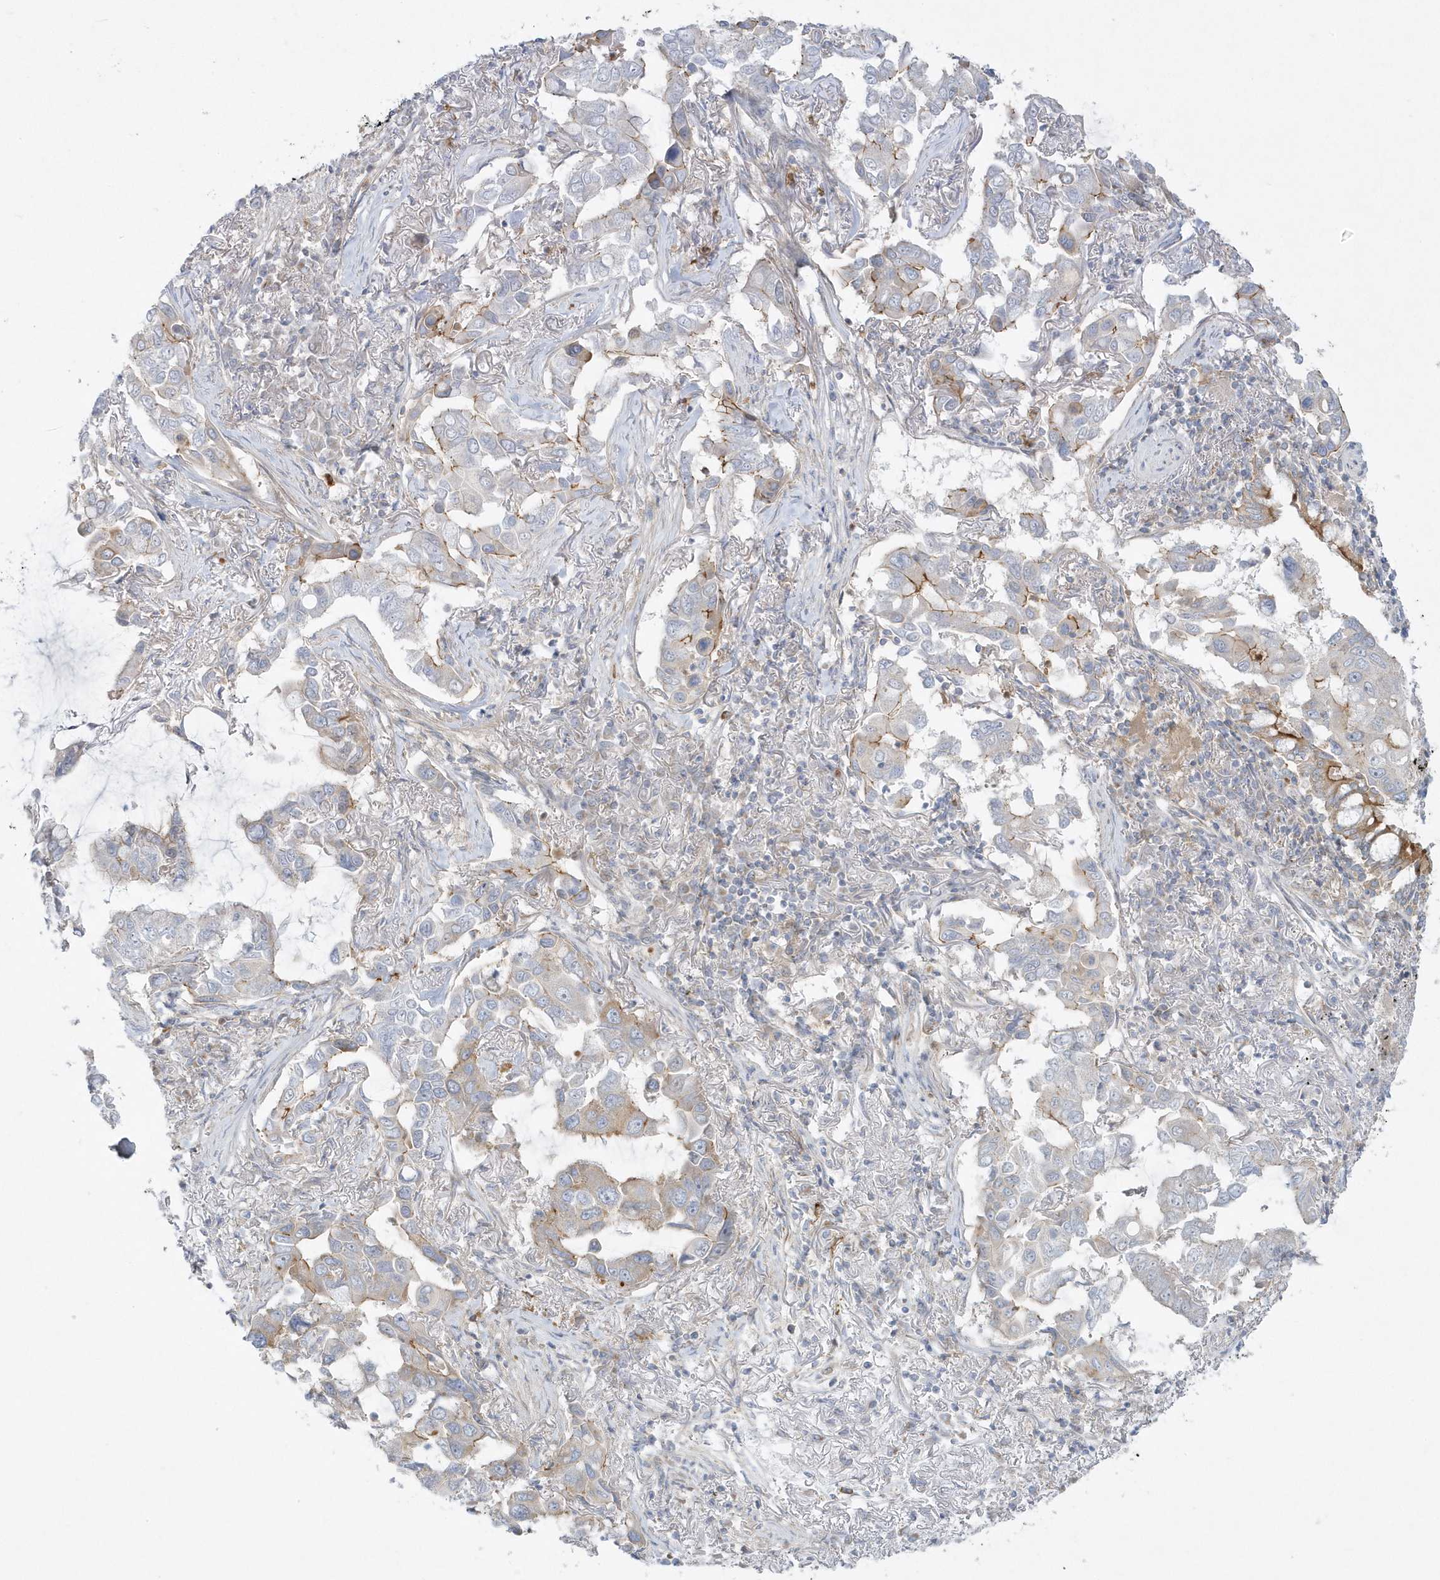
{"staining": {"intensity": "moderate", "quantity": "<25%", "location": "cytoplasmic/membranous"}, "tissue": "lung cancer", "cell_type": "Tumor cells", "image_type": "cancer", "snomed": [{"axis": "morphology", "description": "Adenocarcinoma, NOS"}, {"axis": "topography", "description": "Lung"}], "caption": "Lung cancer stained with immunohistochemistry (IHC) shows moderate cytoplasmic/membranous staining in approximately <25% of tumor cells.", "gene": "DNAJC18", "patient": {"sex": "male", "age": 64}}